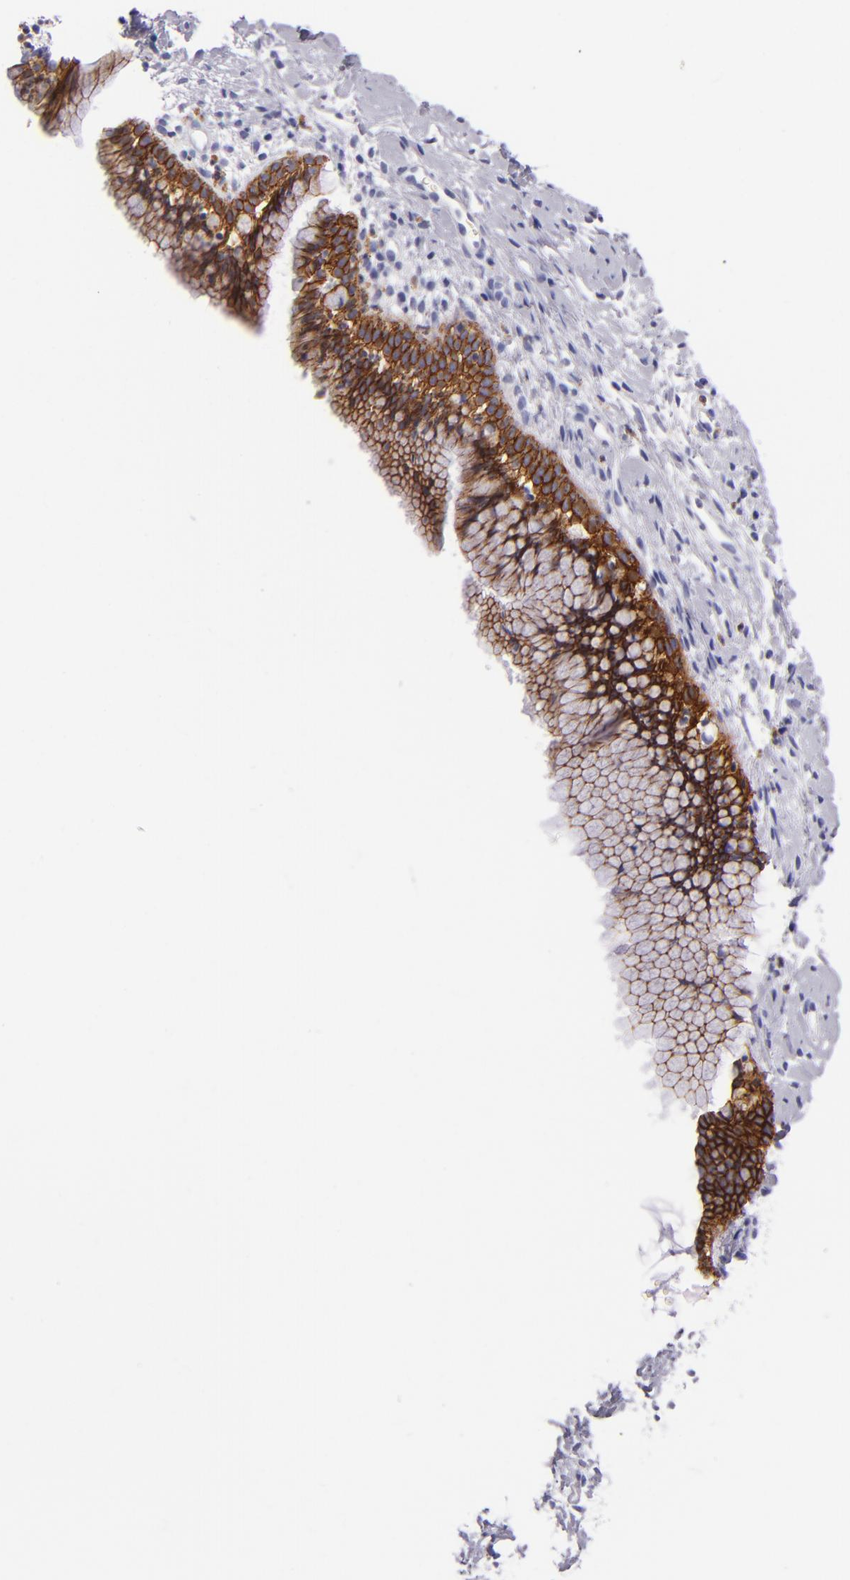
{"staining": {"intensity": "moderate", "quantity": "25%-75%", "location": "cytoplasmic/membranous"}, "tissue": "cervix", "cell_type": "Glandular cells", "image_type": "normal", "snomed": [{"axis": "morphology", "description": "Normal tissue, NOS"}, {"axis": "topography", "description": "Cervix"}], "caption": "High-magnification brightfield microscopy of benign cervix stained with DAB (3,3'-diaminobenzidine) (brown) and counterstained with hematoxylin (blue). glandular cells exhibit moderate cytoplasmic/membranous positivity is present in about25%-75% of cells.", "gene": "CDH3", "patient": {"sex": "female", "age": 46}}